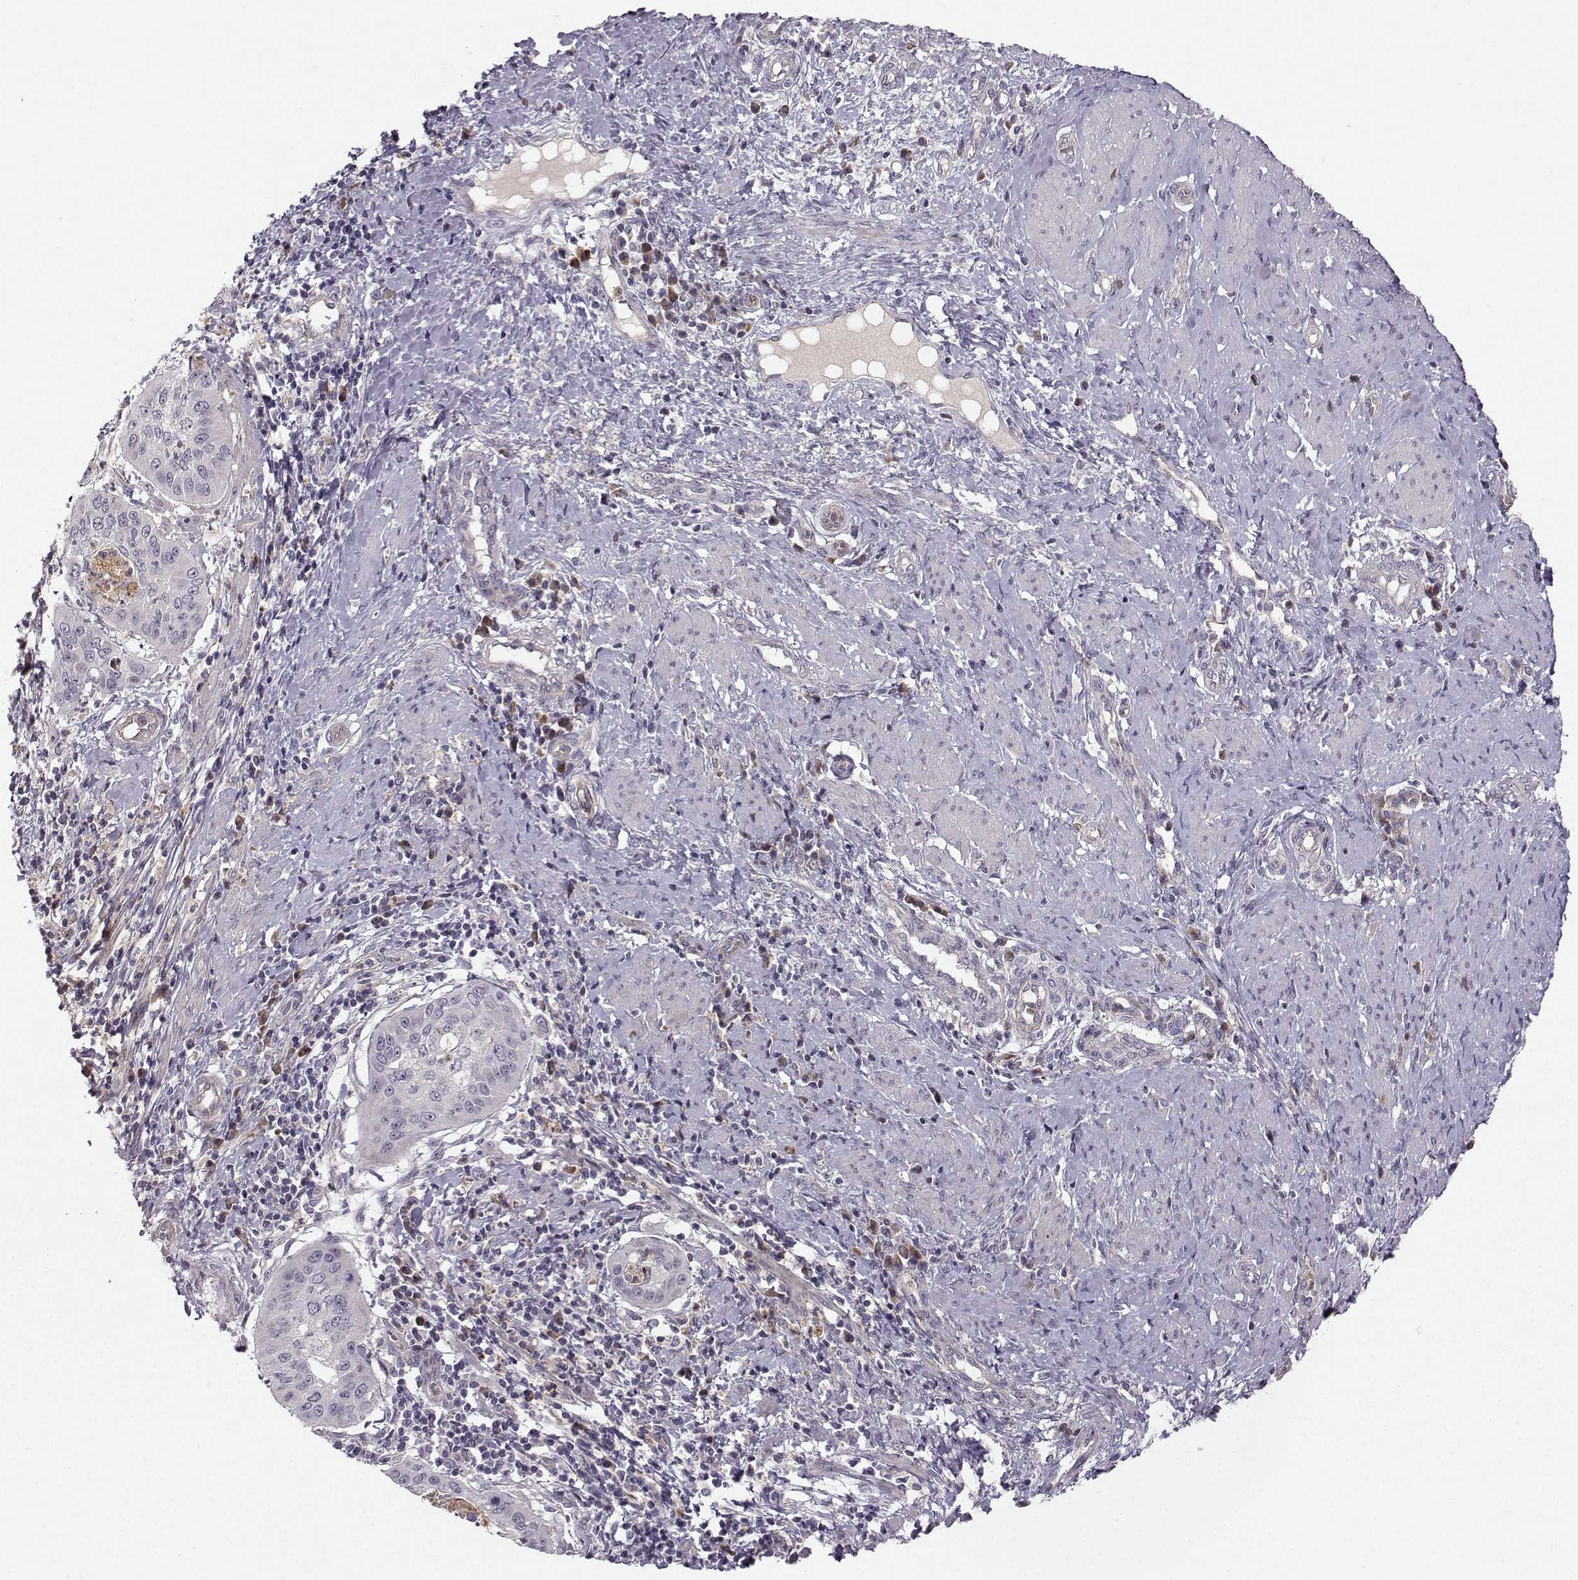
{"staining": {"intensity": "negative", "quantity": "none", "location": "none"}, "tissue": "cervical cancer", "cell_type": "Tumor cells", "image_type": "cancer", "snomed": [{"axis": "morphology", "description": "Squamous cell carcinoma, NOS"}, {"axis": "topography", "description": "Cervix"}], "caption": "This is an IHC image of human cervical cancer (squamous cell carcinoma). There is no staining in tumor cells.", "gene": "OPRD1", "patient": {"sex": "female", "age": 39}}